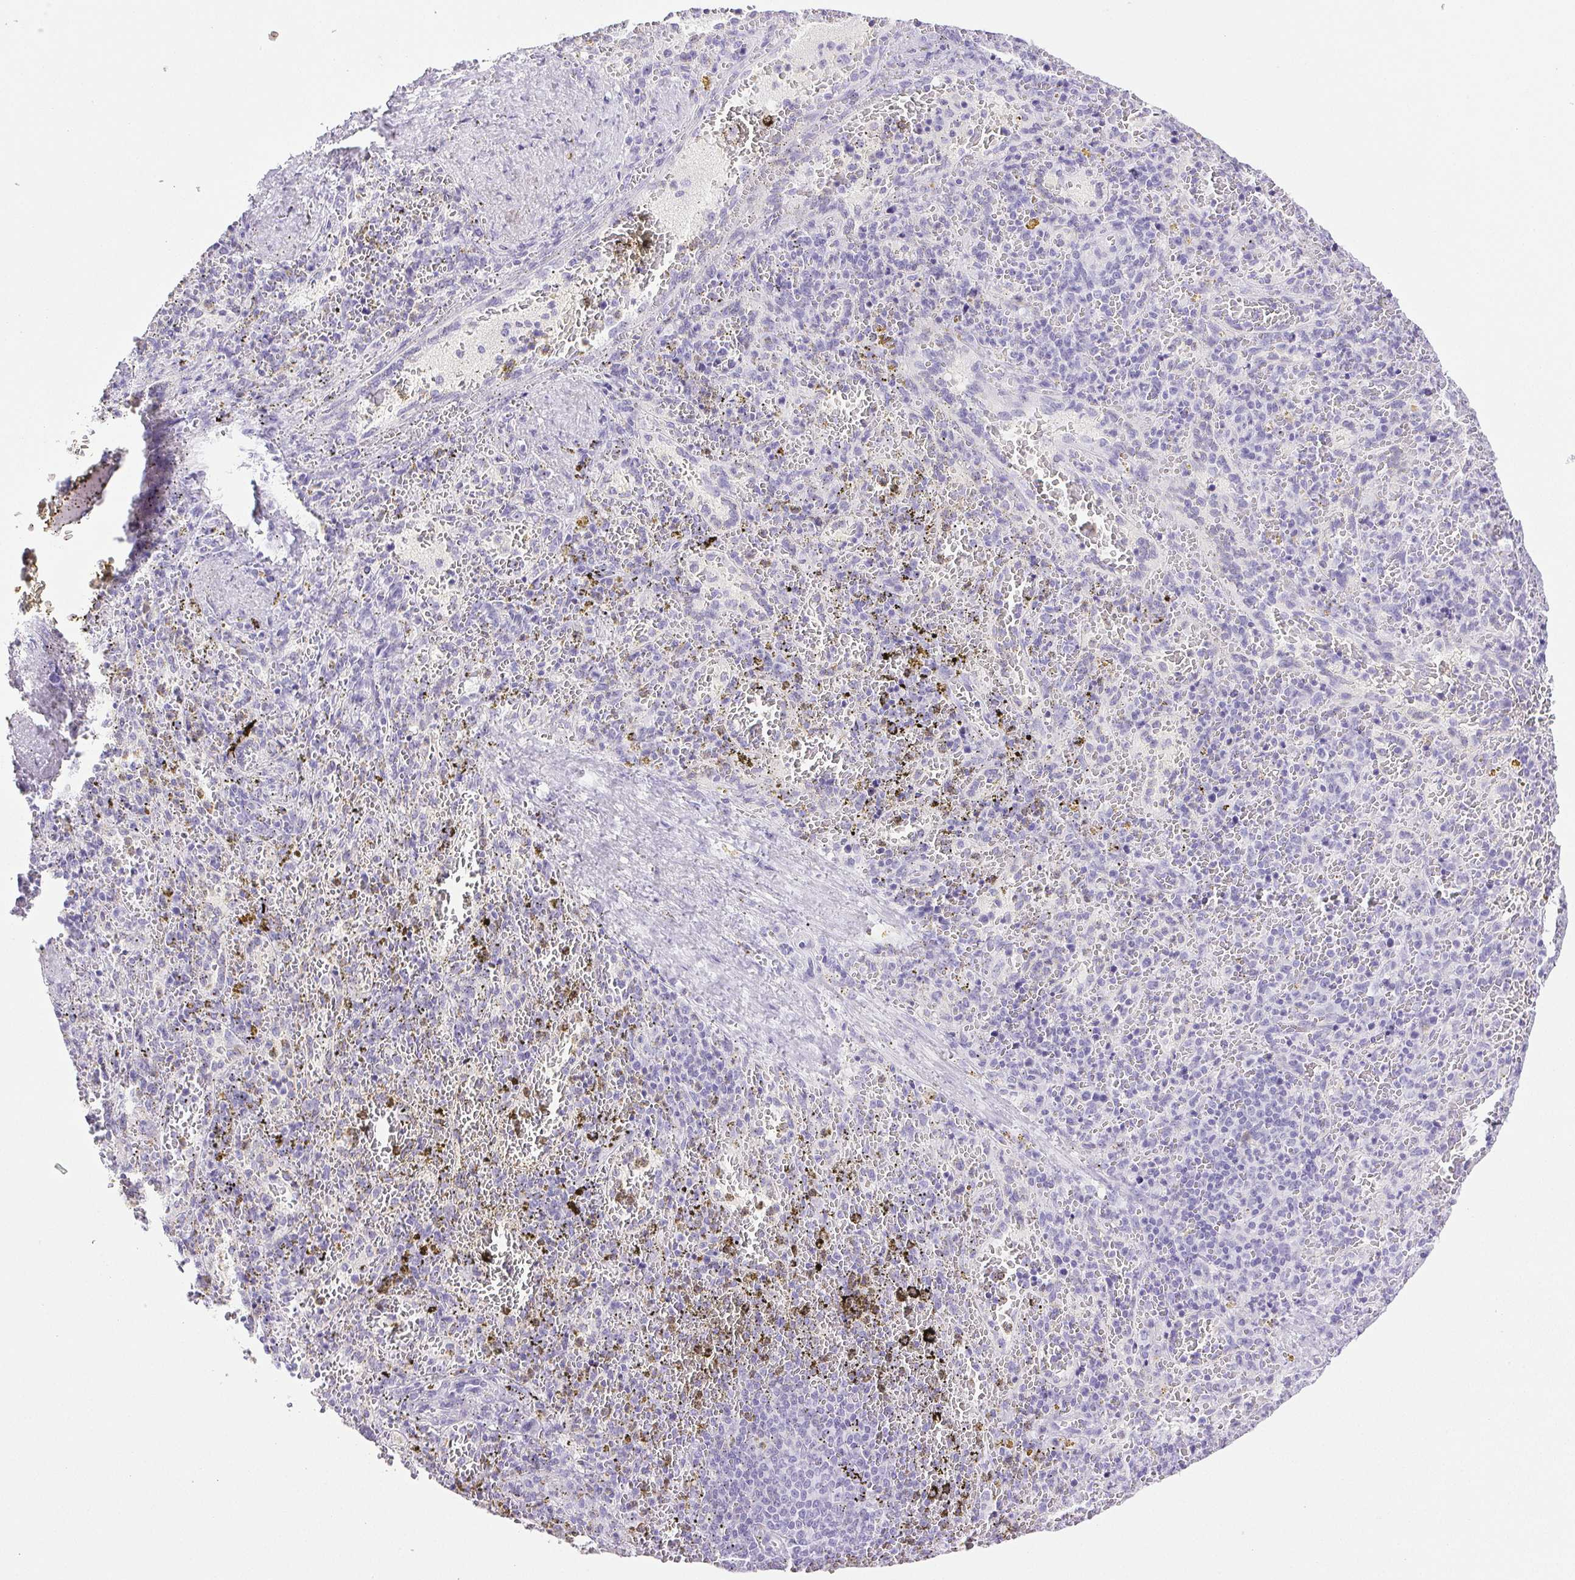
{"staining": {"intensity": "negative", "quantity": "none", "location": "none"}, "tissue": "spleen", "cell_type": "Cells in red pulp", "image_type": "normal", "snomed": [{"axis": "morphology", "description": "Normal tissue, NOS"}, {"axis": "topography", "description": "Spleen"}], "caption": "This is an IHC image of unremarkable human spleen. There is no positivity in cells in red pulp.", "gene": "HLA", "patient": {"sex": "female", "age": 50}}